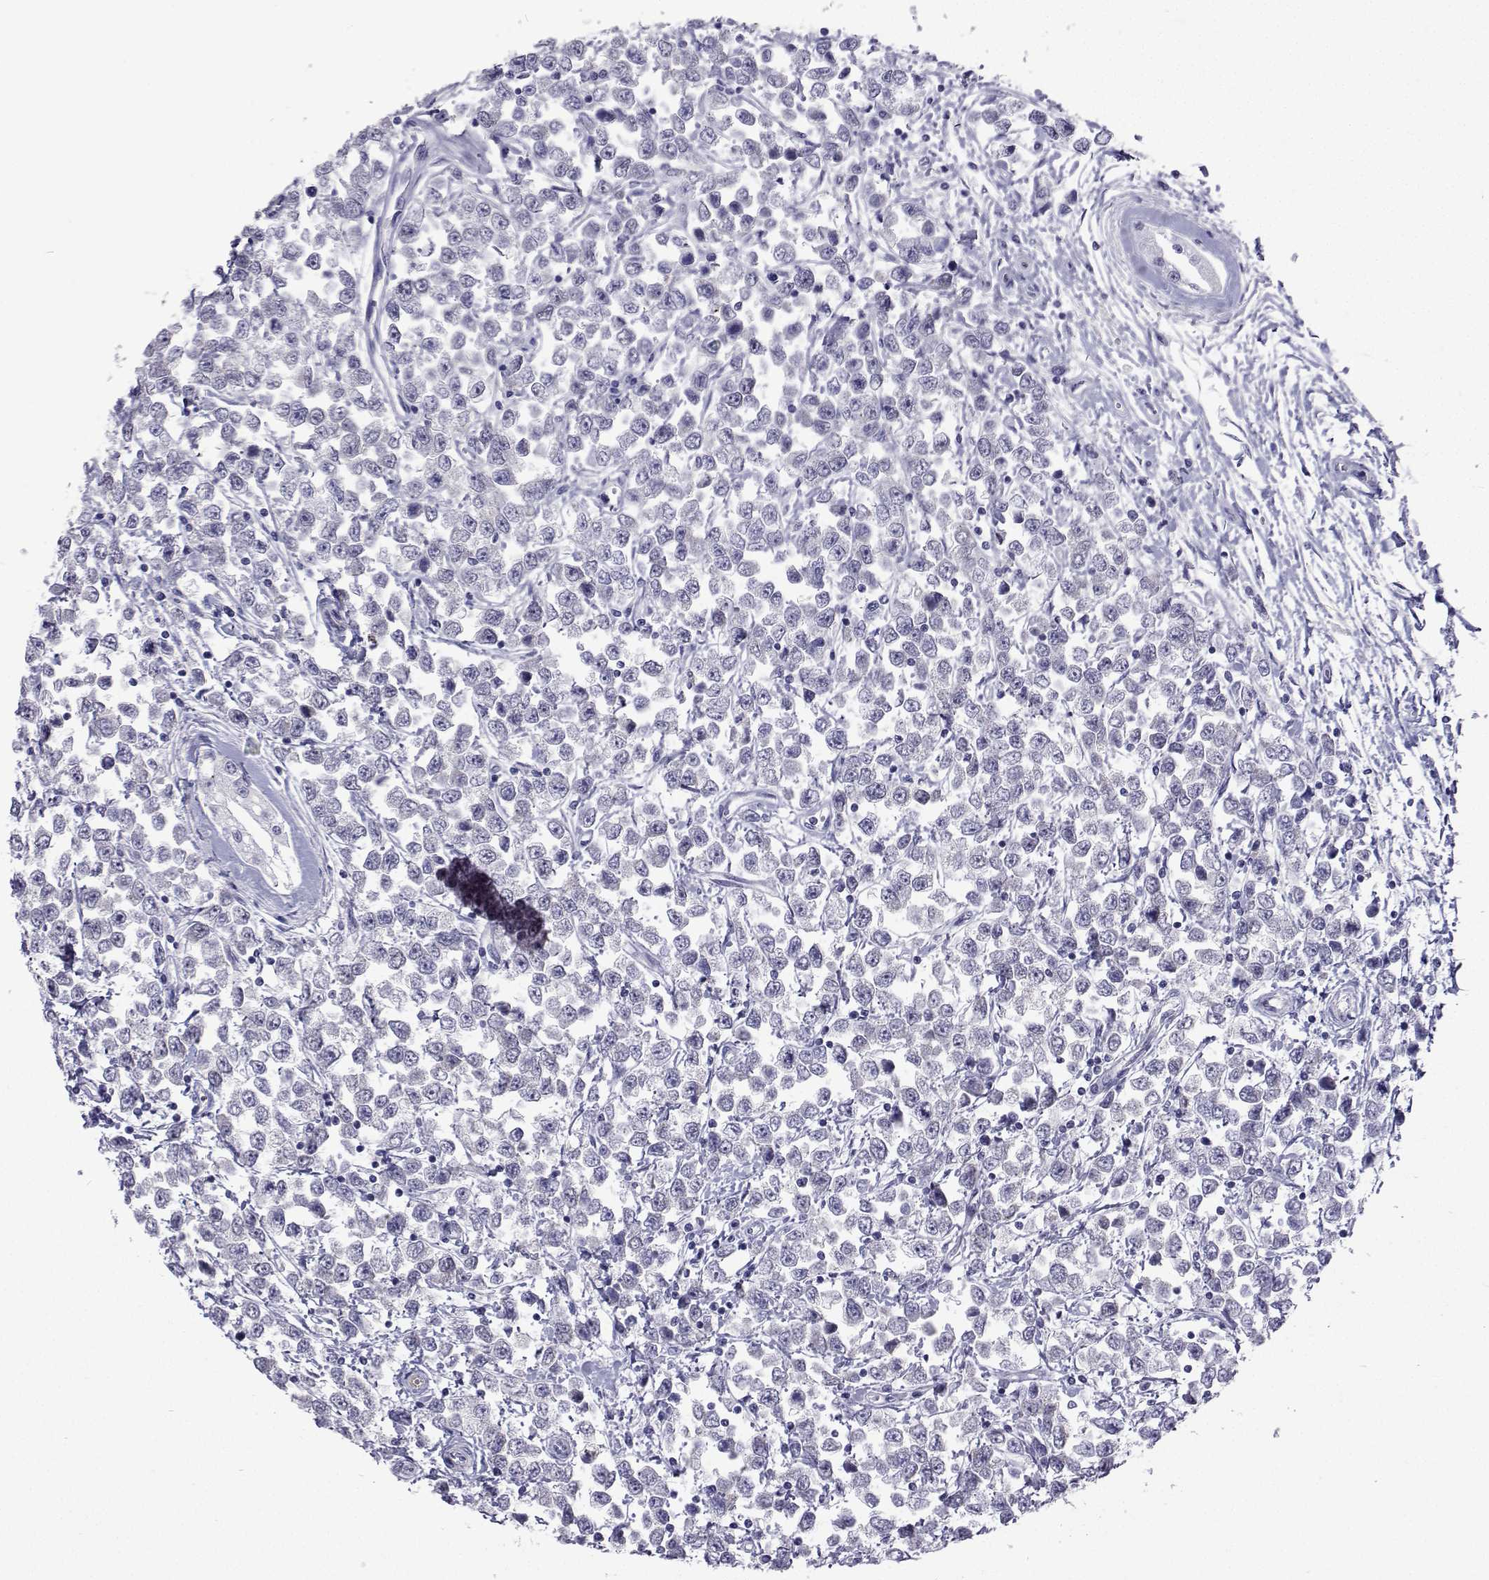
{"staining": {"intensity": "negative", "quantity": "none", "location": "none"}, "tissue": "testis cancer", "cell_type": "Tumor cells", "image_type": "cancer", "snomed": [{"axis": "morphology", "description": "Seminoma, NOS"}, {"axis": "topography", "description": "Testis"}], "caption": "Immunohistochemical staining of human seminoma (testis) demonstrates no significant expression in tumor cells. (Brightfield microscopy of DAB (3,3'-diaminobenzidine) IHC at high magnification).", "gene": "GALM", "patient": {"sex": "male", "age": 34}}